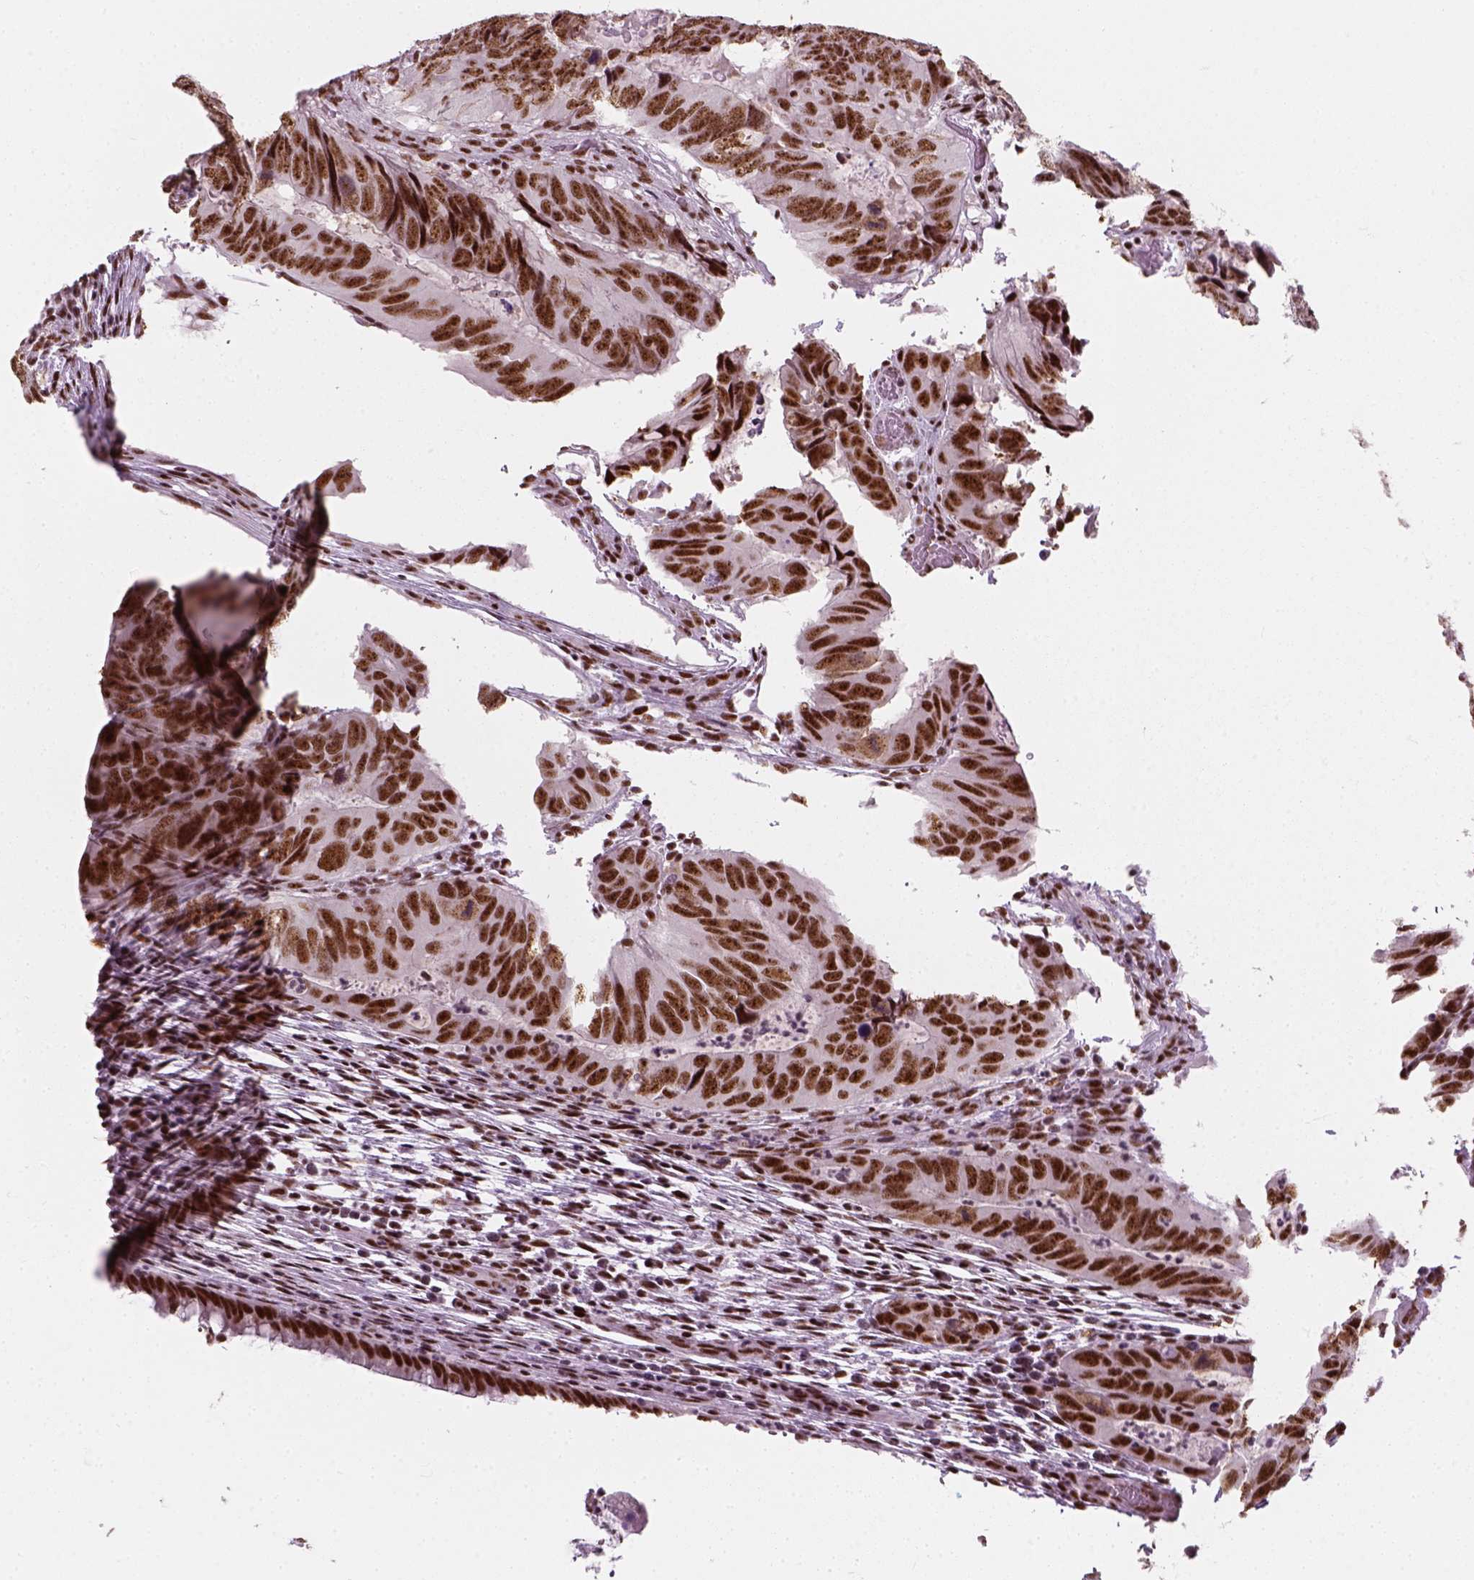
{"staining": {"intensity": "moderate", "quantity": ">75%", "location": "nuclear"}, "tissue": "colorectal cancer", "cell_type": "Tumor cells", "image_type": "cancer", "snomed": [{"axis": "morphology", "description": "Adenocarcinoma, NOS"}, {"axis": "topography", "description": "Colon"}], "caption": "Colorectal cancer stained with a protein marker exhibits moderate staining in tumor cells.", "gene": "GTF2F1", "patient": {"sex": "male", "age": 79}}